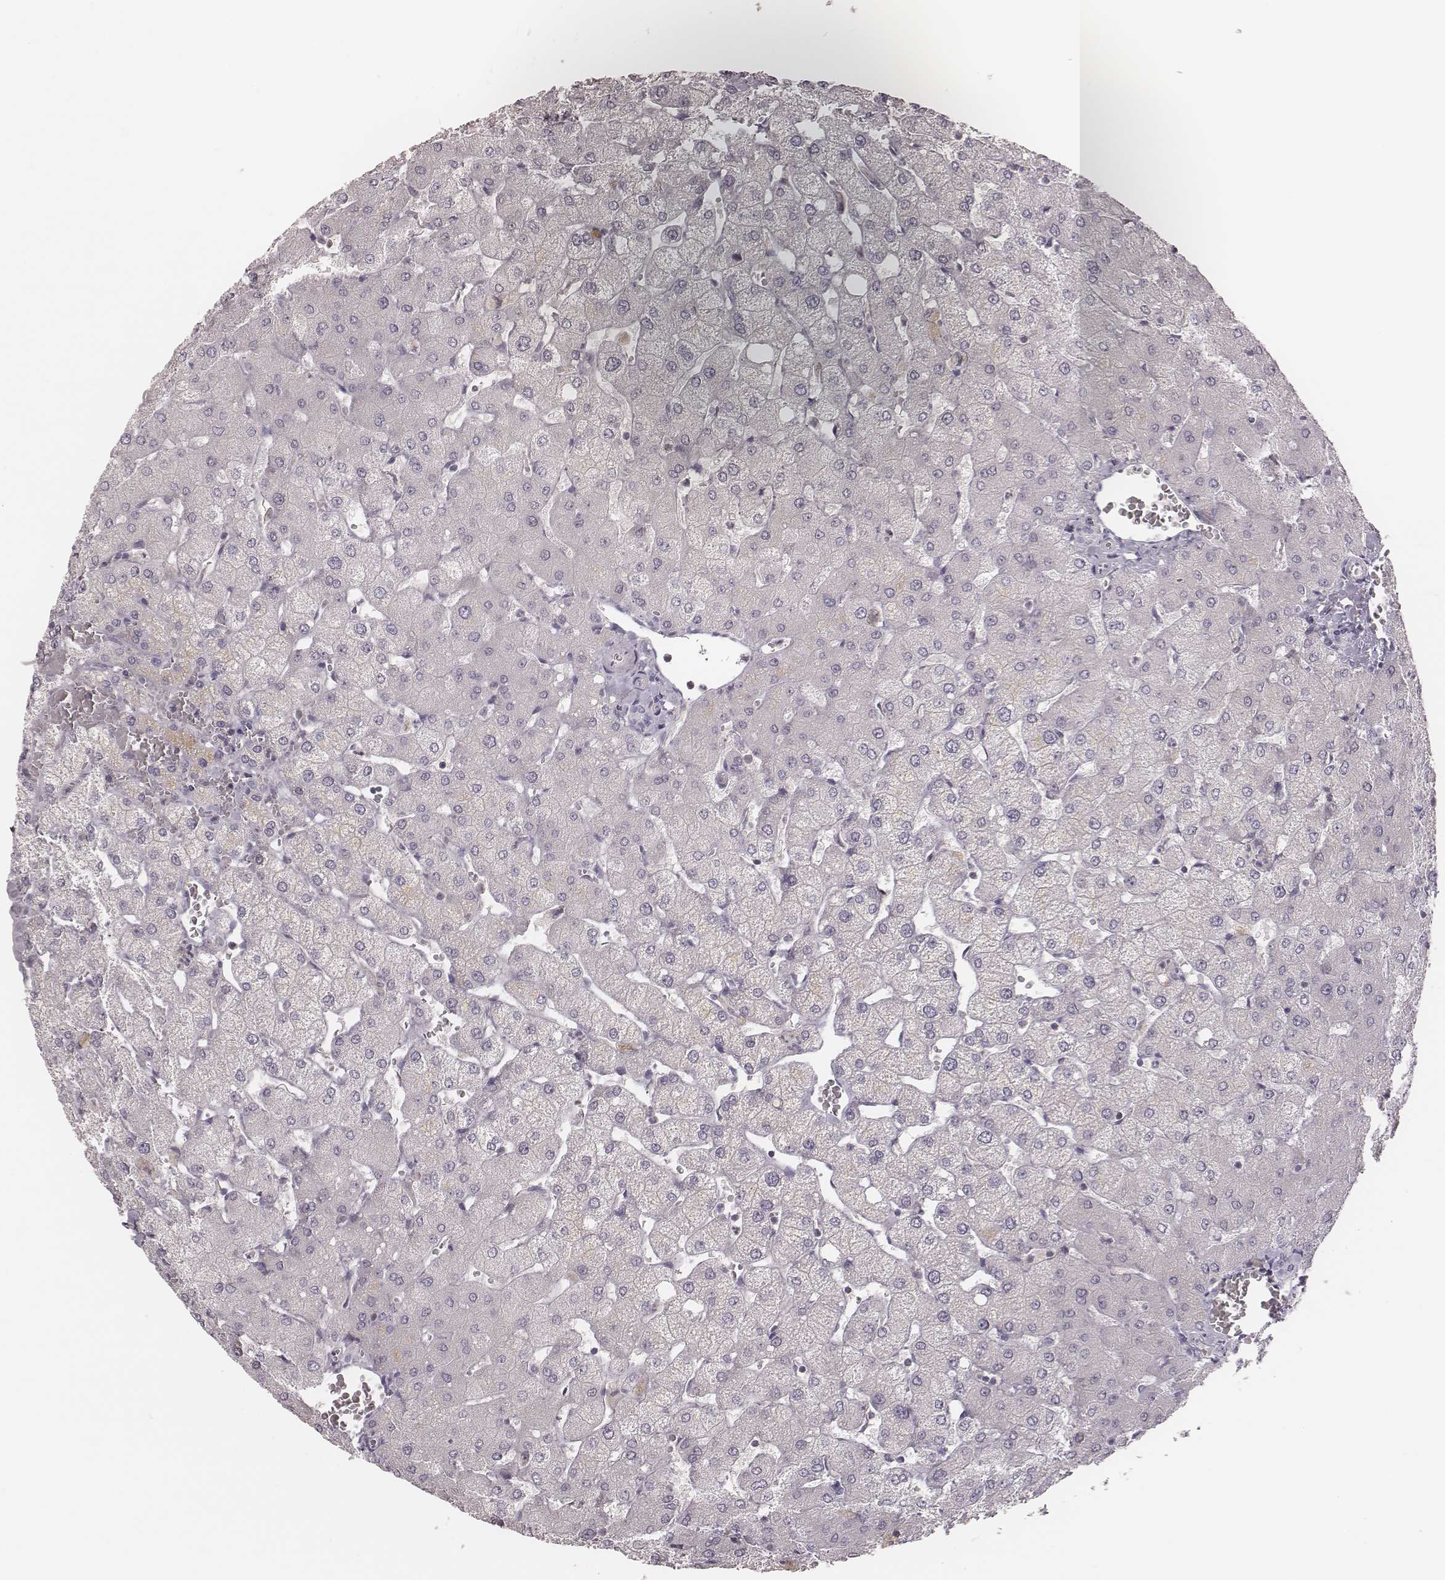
{"staining": {"intensity": "negative", "quantity": "none", "location": "none"}, "tissue": "liver", "cell_type": "Cholangiocytes", "image_type": "normal", "snomed": [{"axis": "morphology", "description": "Normal tissue, NOS"}, {"axis": "topography", "description": "Liver"}], "caption": "Cholangiocytes are negative for brown protein staining in unremarkable liver.", "gene": "MSX1", "patient": {"sex": "female", "age": 54}}